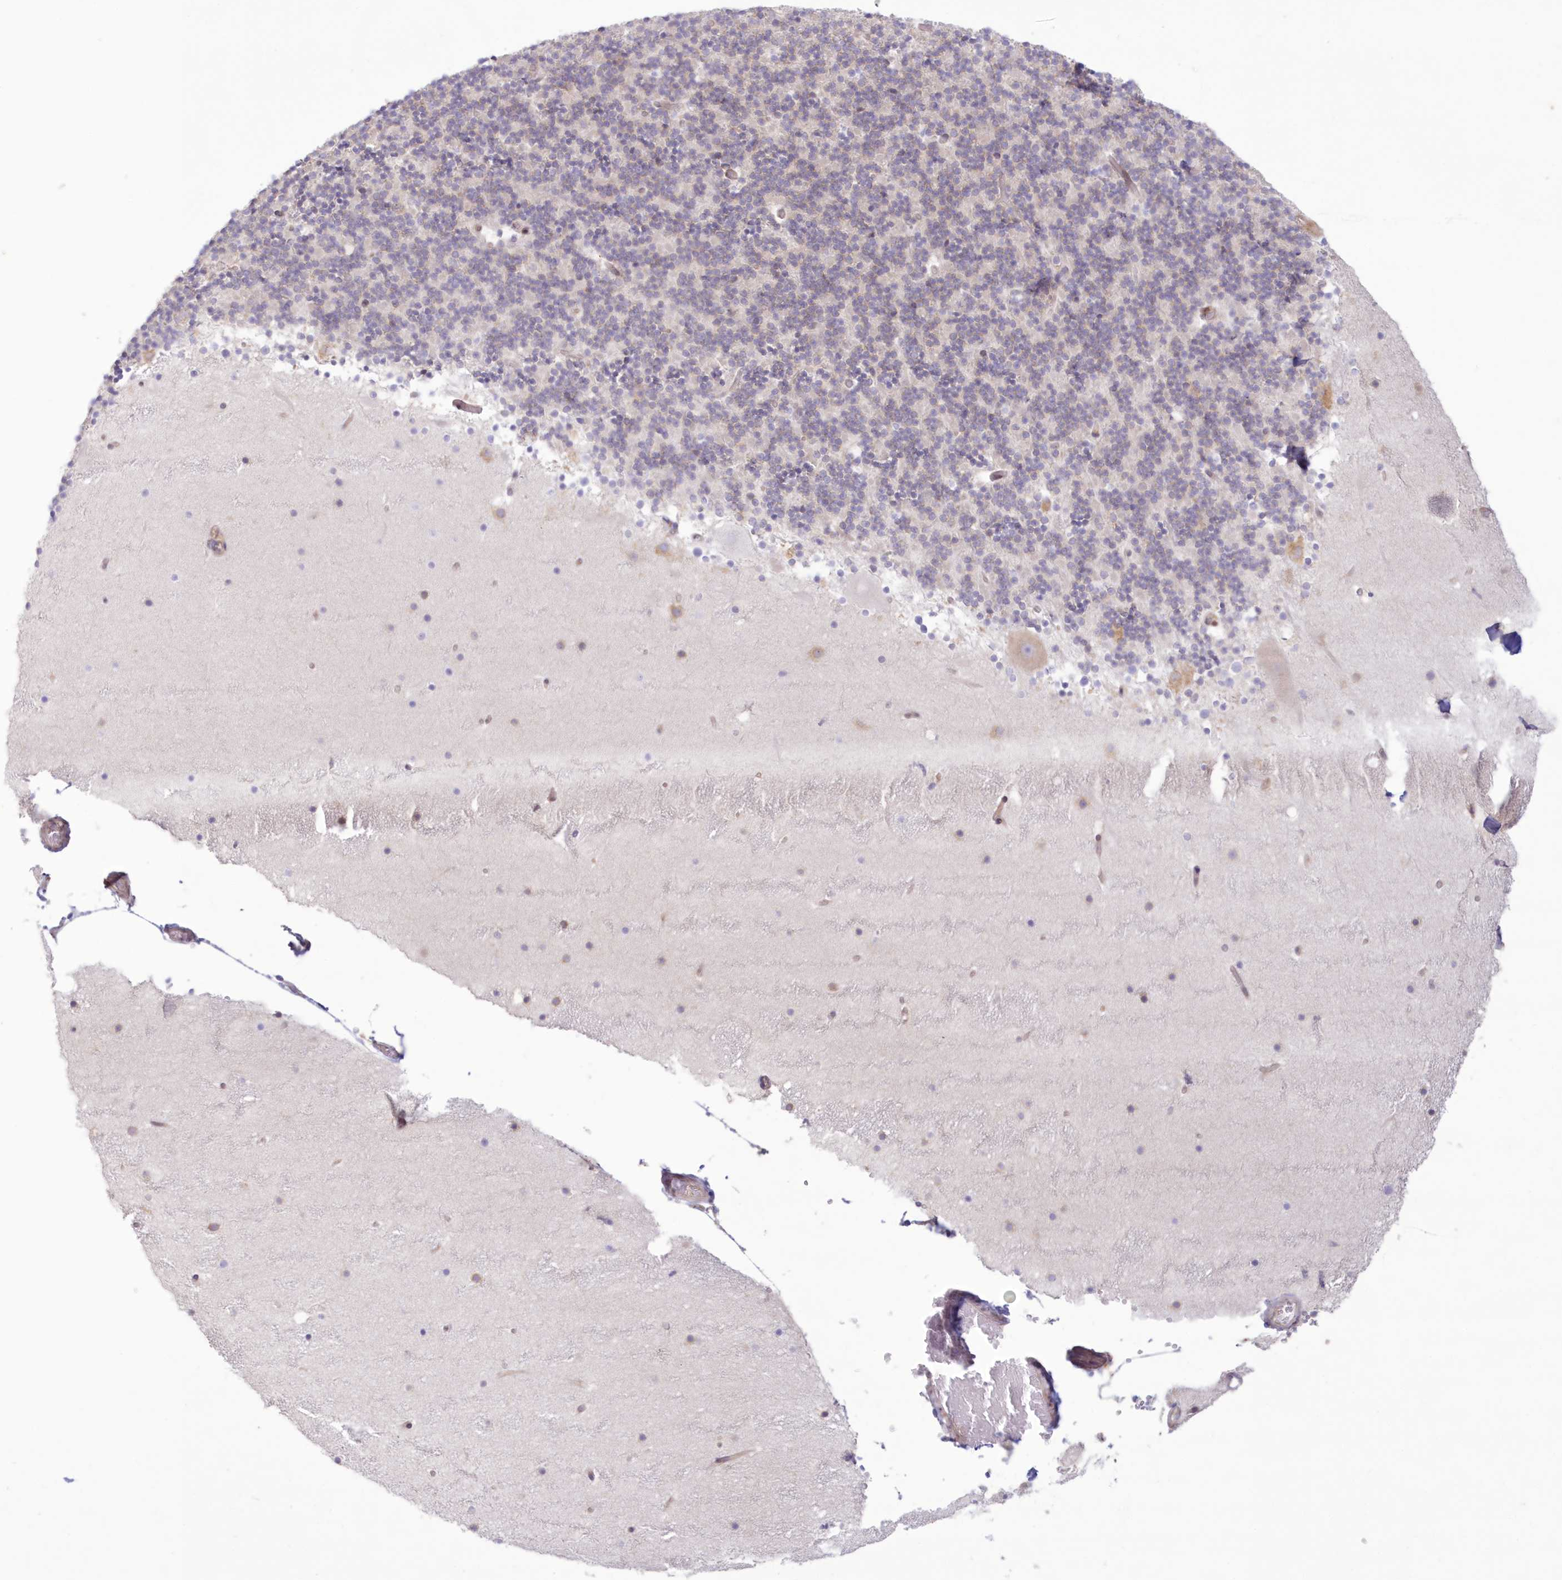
{"staining": {"intensity": "negative", "quantity": "none", "location": "none"}, "tissue": "cerebellum", "cell_type": "Cells in granular layer", "image_type": "normal", "snomed": [{"axis": "morphology", "description": "Normal tissue, NOS"}, {"axis": "topography", "description": "Cerebellum"}], "caption": "An image of cerebellum stained for a protein reveals no brown staining in cells in granular layer. The staining is performed using DAB (3,3'-diaminobenzidine) brown chromogen with nuclei counter-stained in using hematoxylin.", "gene": "RNPEP", "patient": {"sex": "male", "age": 57}}